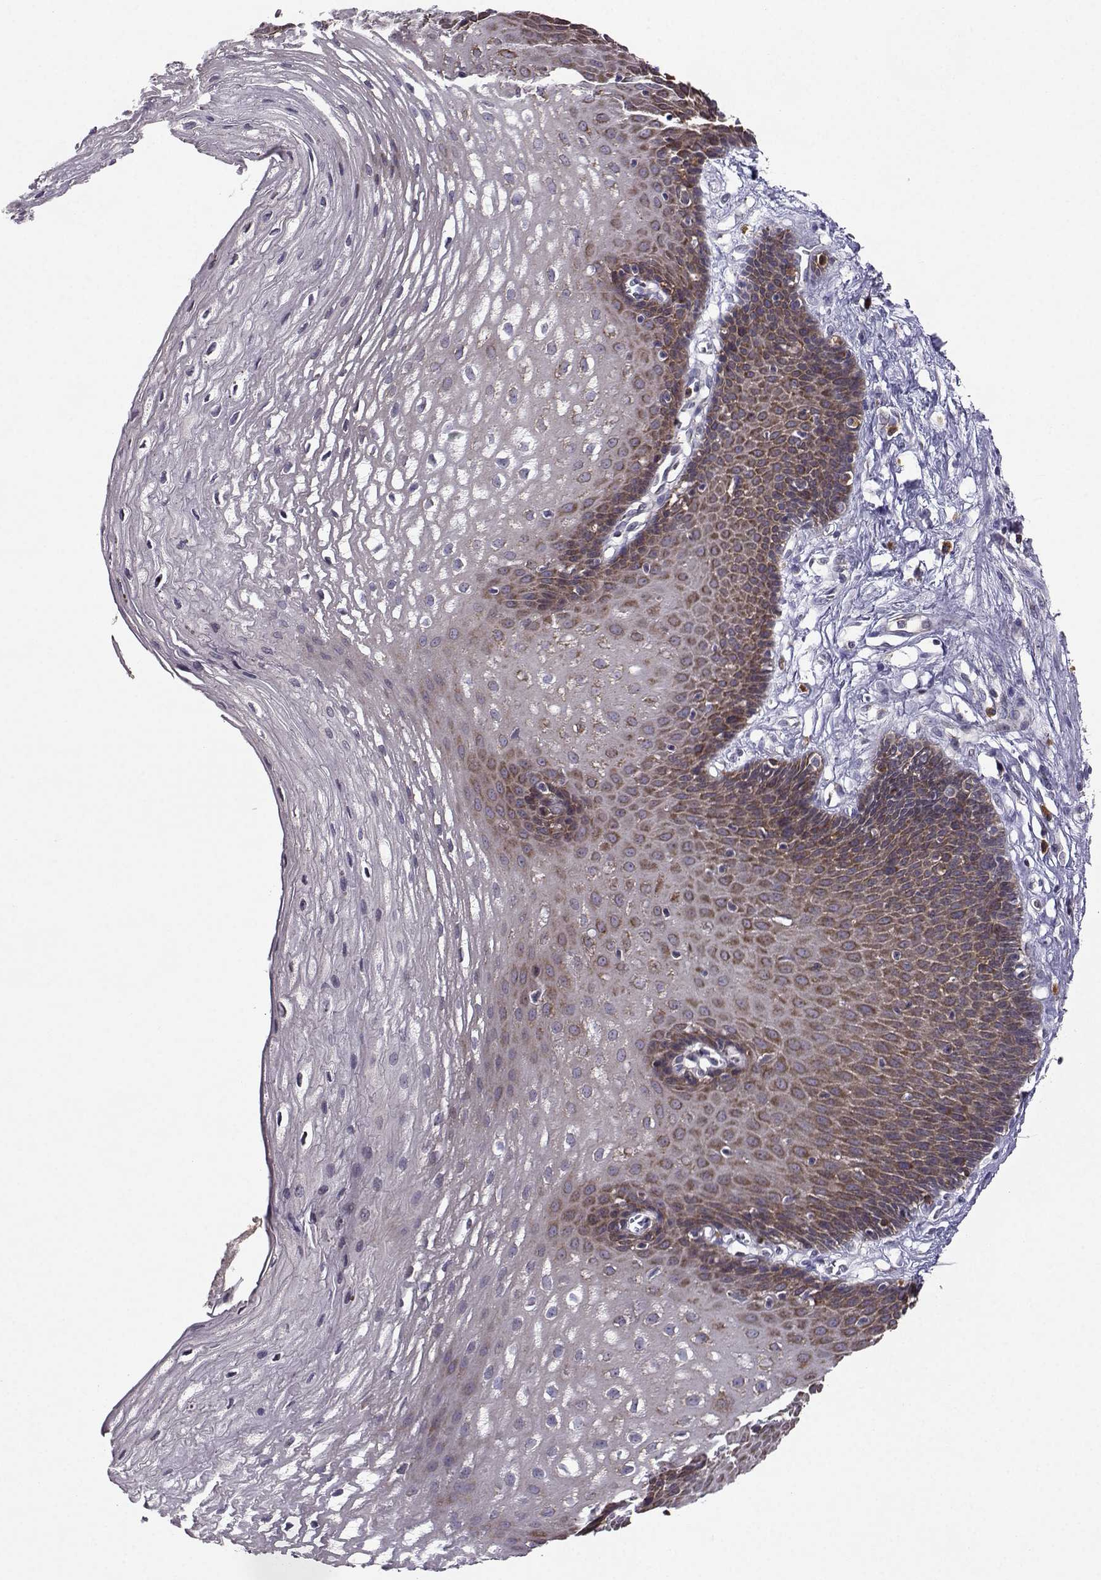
{"staining": {"intensity": "moderate", "quantity": "<25%", "location": "cytoplasmic/membranous"}, "tissue": "esophagus", "cell_type": "Squamous epithelial cells", "image_type": "normal", "snomed": [{"axis": "morphology", "description": "Normal tissue, NOS"}, {"axis": "topography", "description": "Esophagus"}], "caption": "Immunohistochemistry (IHC) photomicrograph of normal human esophagus stained for a protein (brown), which displays low levels of moderate cytoplasmic/membranous positivity in approximately <25% of squamous epithelial cells.", "gene": "STXBP5", "patient": {"sex": "male", "age": 72}}